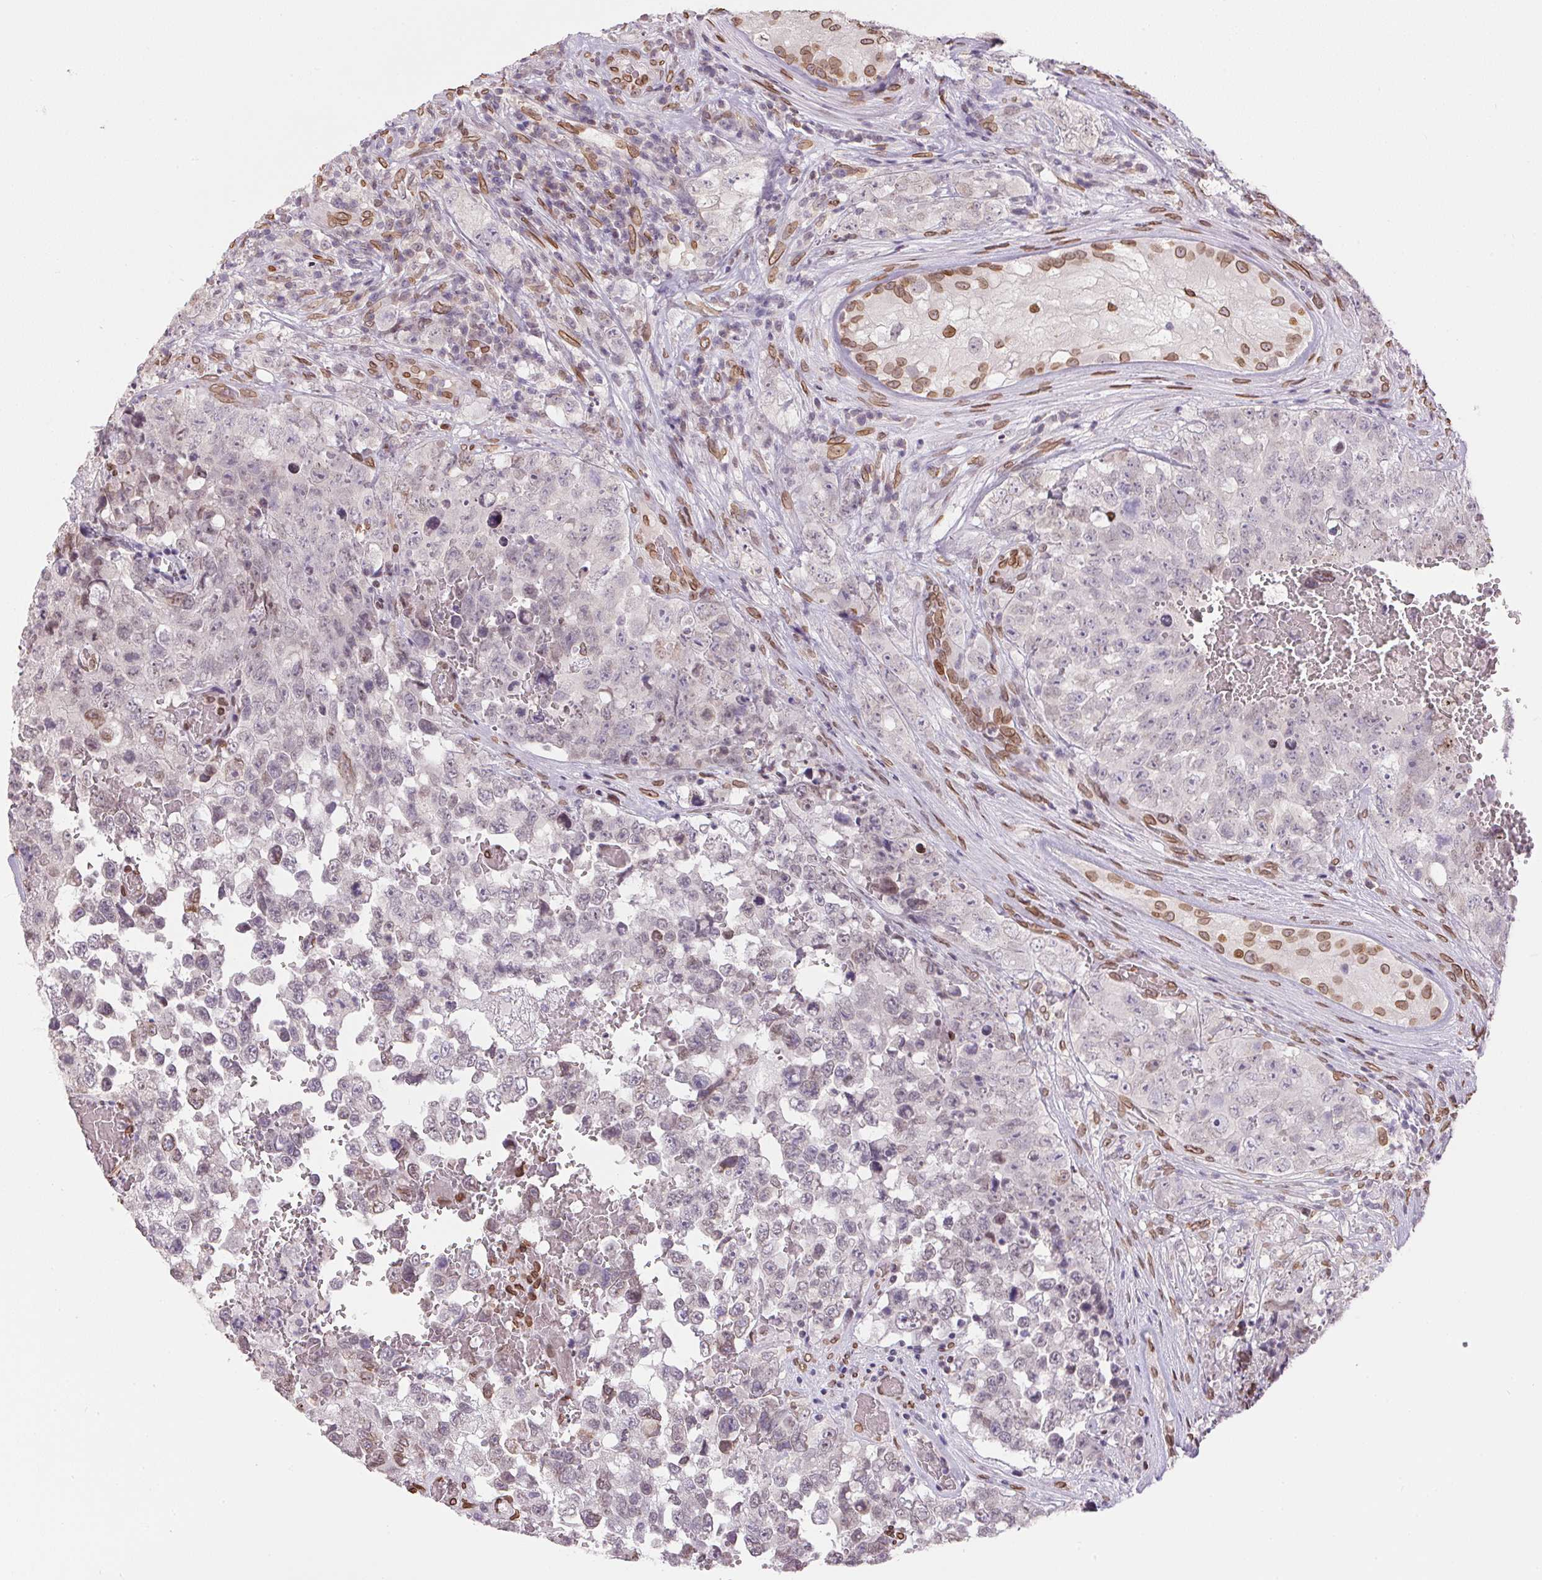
{"staining": {"intensity": "weak", "quantity": "<25%", "location": "nuclear"}, "tissue": "testis cancer", "cell_type": "Tumor cells", "image_type": "cancer", "snomed": [{"axis": "morphology", "description": "Carcinoma, Embryonal, NOS"}, {"axis": "topography", "description": "Testis"}], "caption": "Tumor cells show no significant protein expression in testis embryonal carcinoma.", "gene": "TMEM175", "patient": {"sex": "male", "age": 18}}